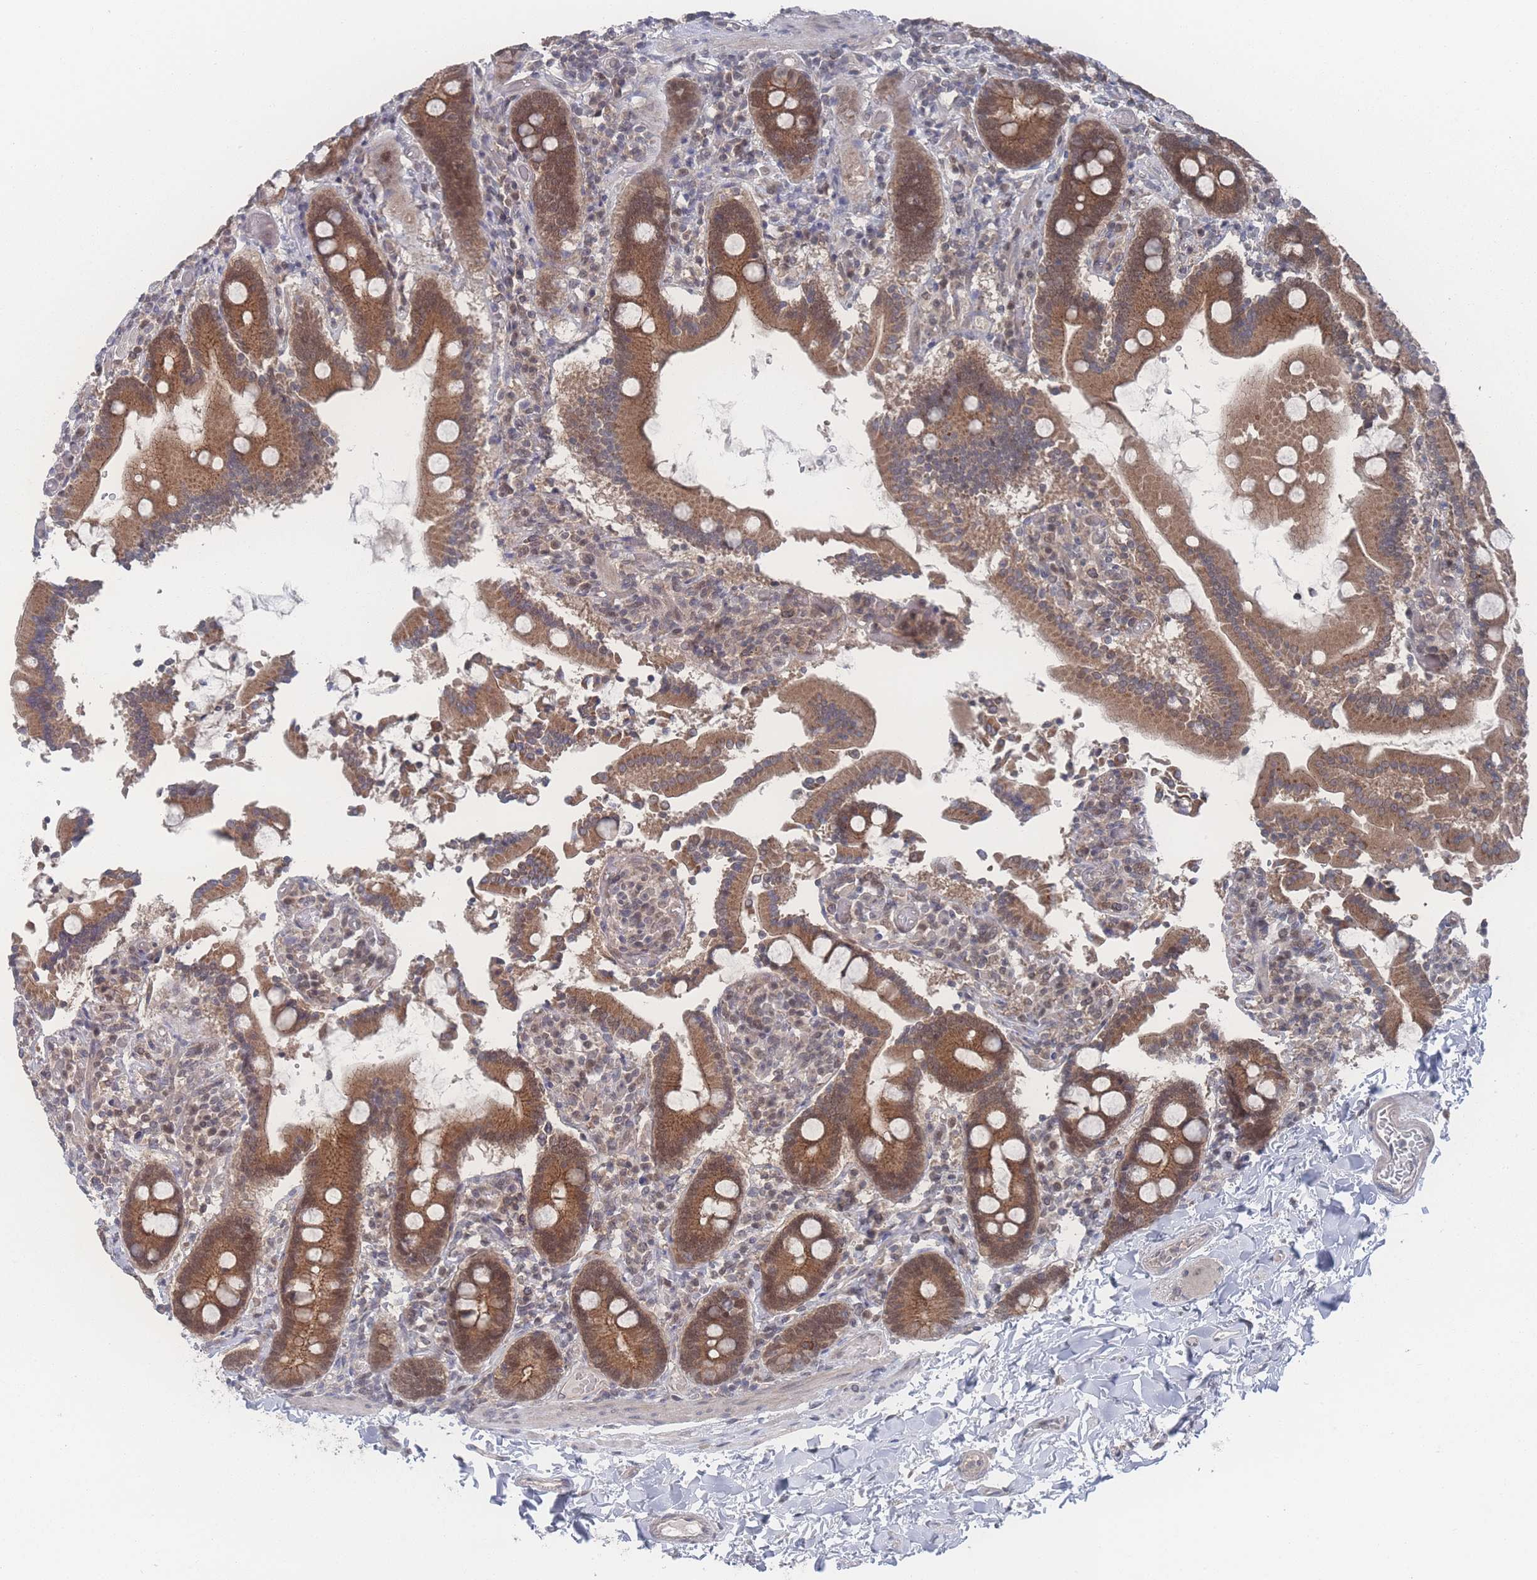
{"staining": {"intensity": "moderate", "quantity": ">75%", "location": "cytoplasmic/membranous"}, "tissue": "duodenum", "cell_type": "Glandular cells", "image_type": "normal", "snomed": [{"axis": "morphology", "description": "Normal tissue, NOS"}, {"axis": "topography", "description": "Duodenum"}], "caption": "Human duodenum stained with a brown dye exhibits moderate cytoplasmic/membranous positive staining in approximately >75% of glandular cells.", "gene": "NBEAL1", "patient": {"sex": "male", "age": 55}}